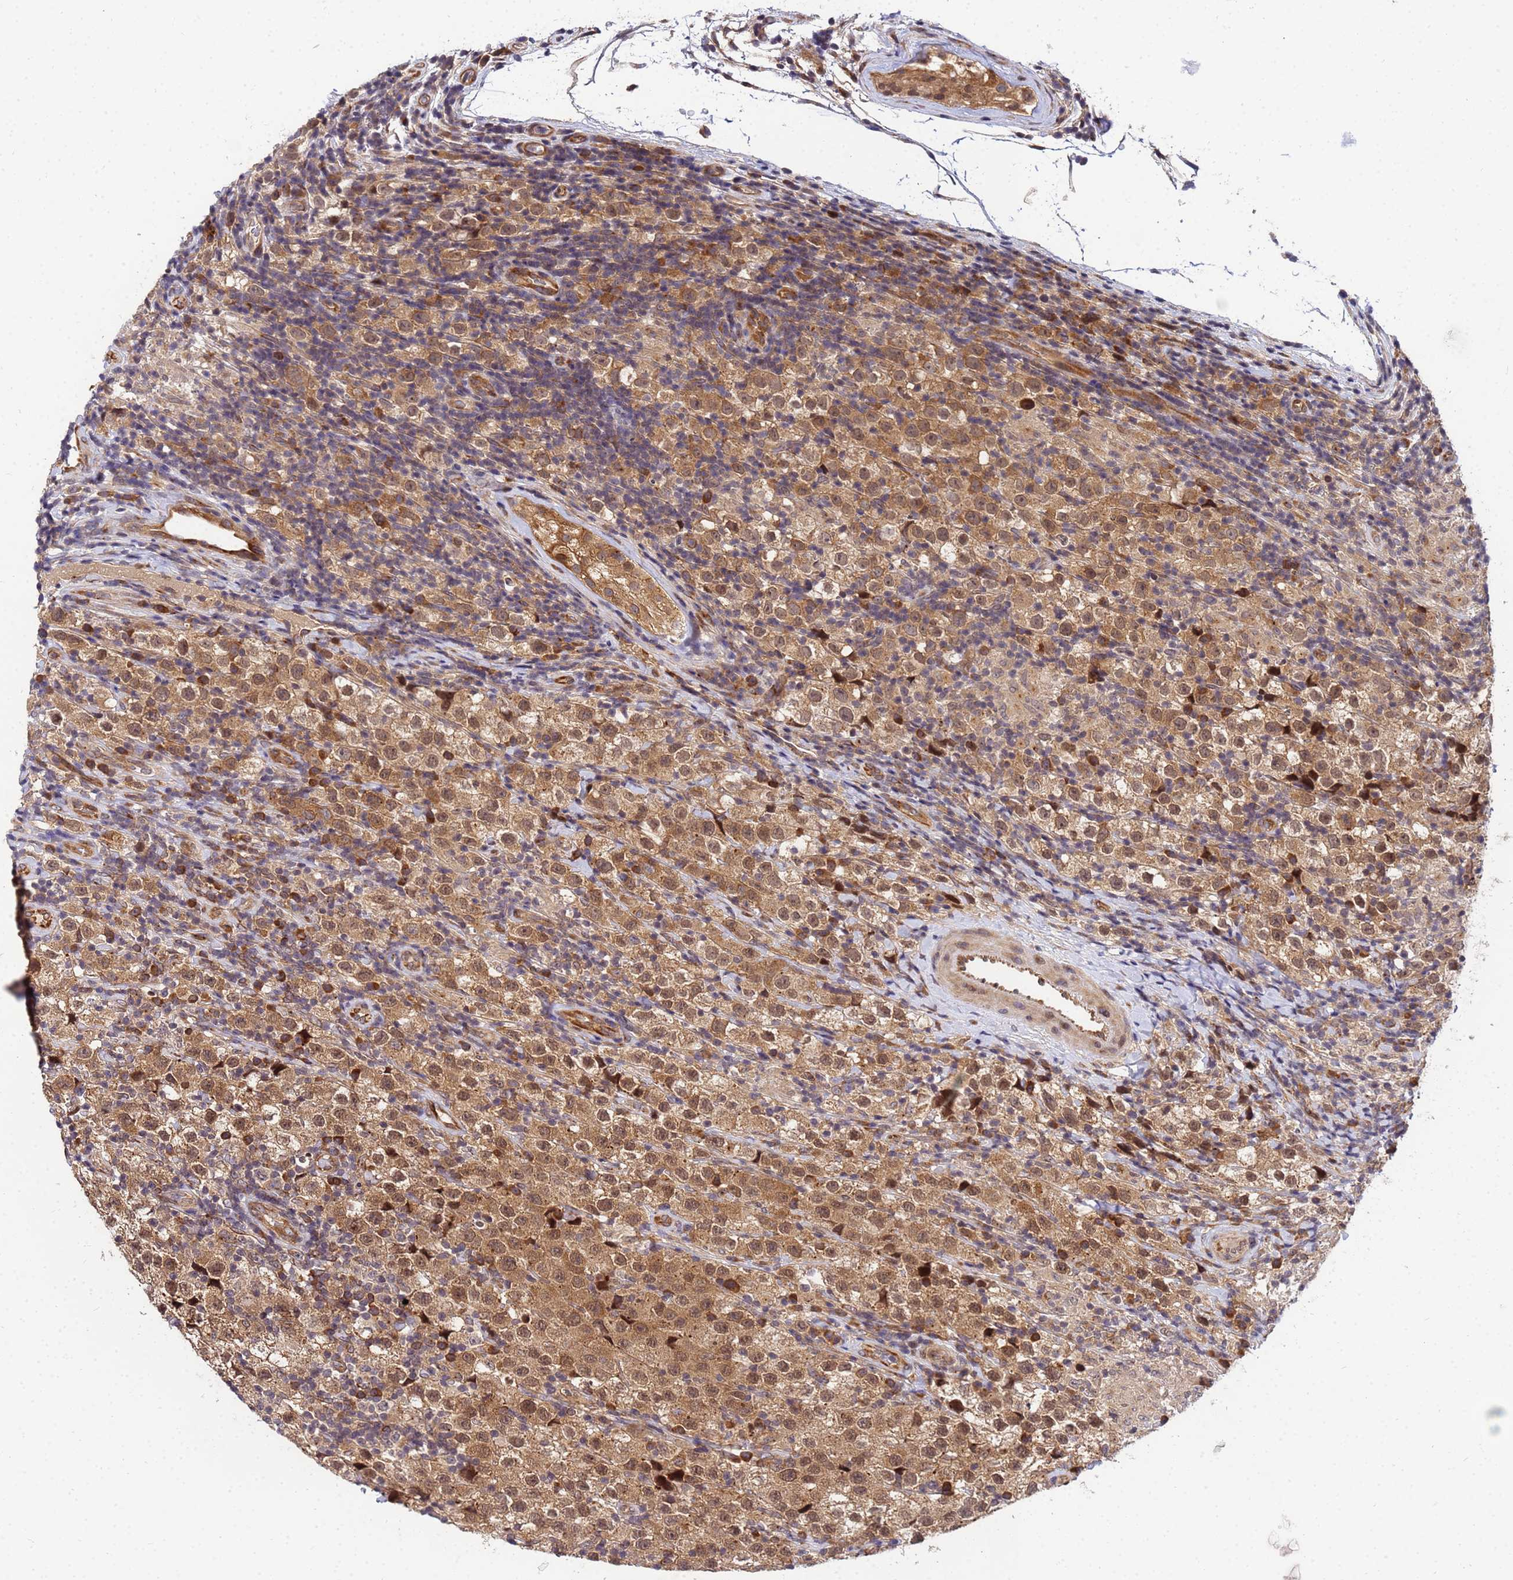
{"staining": {"intensity": "moderate", "quantity": ">75%", "location": "cytoplasmic/membranous,nuclear"}, "tissue": "testis cancer", "cell_type": "Tumor cells", "image_type": "cancer", "snomed": [{"axis": "morphology", "description": "Seminoma, NOS"}, {"axis": "morphology", "description": "Carcinoma, Embryonal, NOS"}, {"axis": "topography", "description": "Testis"}], "caption": "Embryonal carcinoma (testis) stained with a protein marker exhibits moderate staining in tumor cells.", "gene": "UNC93B1", "patient": {"sex": "male", "age": 41}}